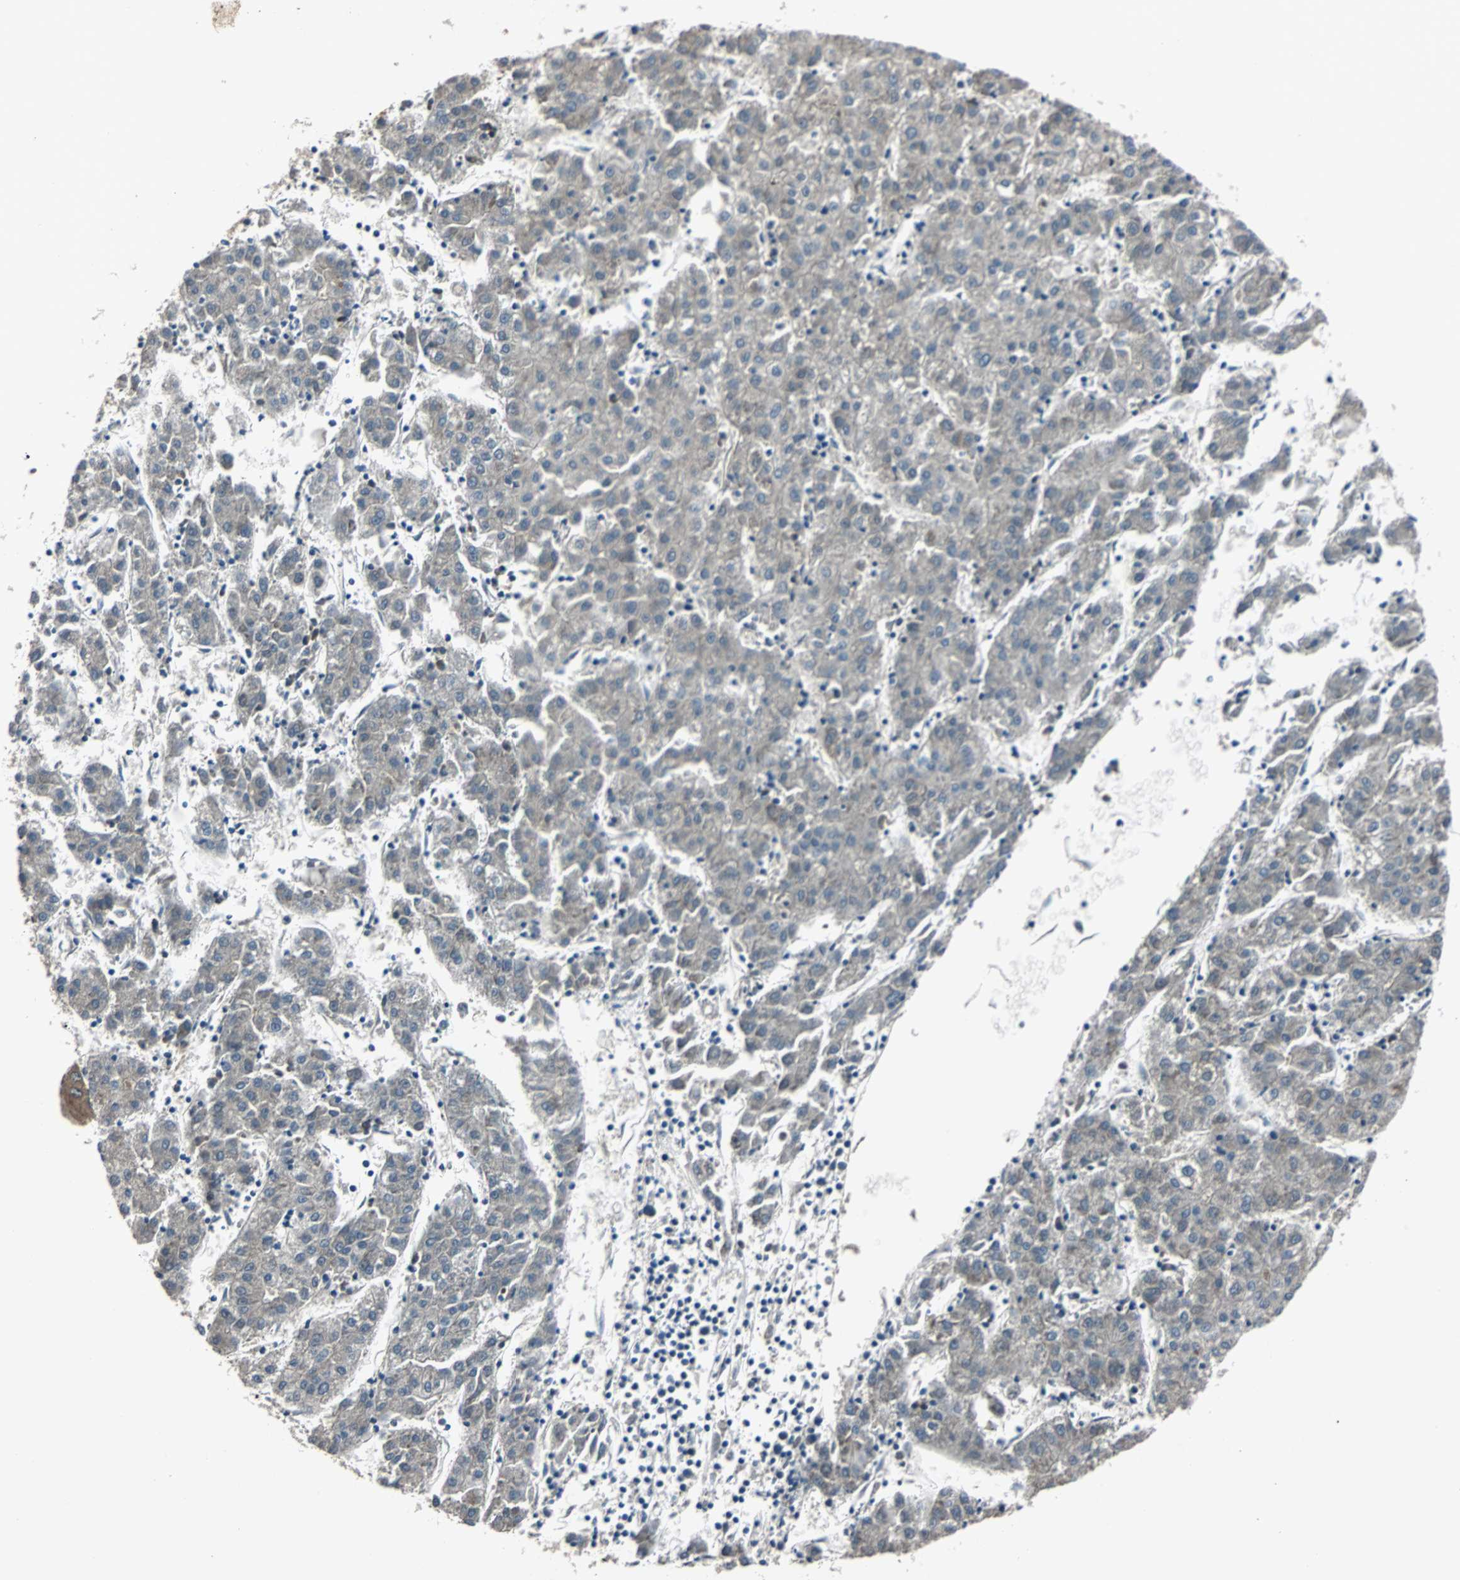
{"staining": {"intensity": "moderate", "quantity": ">75%", "location": "cytoplasmic/membranous"}, "tissue": "liver cancer", "cell_type": "Tumor cells", "image_type": "cancer", "snomed": [{"axis": "morphology", "description": "Carcinoma, Hepatocellular, NOS"}, {"axis": "topography", "description": "Liver"}], "caption": "IHC image of neoplastic tissue: human hepatocellular carcinoma (liver) stained using immunohistochemistry (IHC) shows medium levels of moderate protein expression localized specifically in the cytoplasmic/membranous of tumor cells, appearing as a cytoplasmic/membranous brown color.", "gene": "ARF1", "patient": {"sex": "male", "age": 72}}